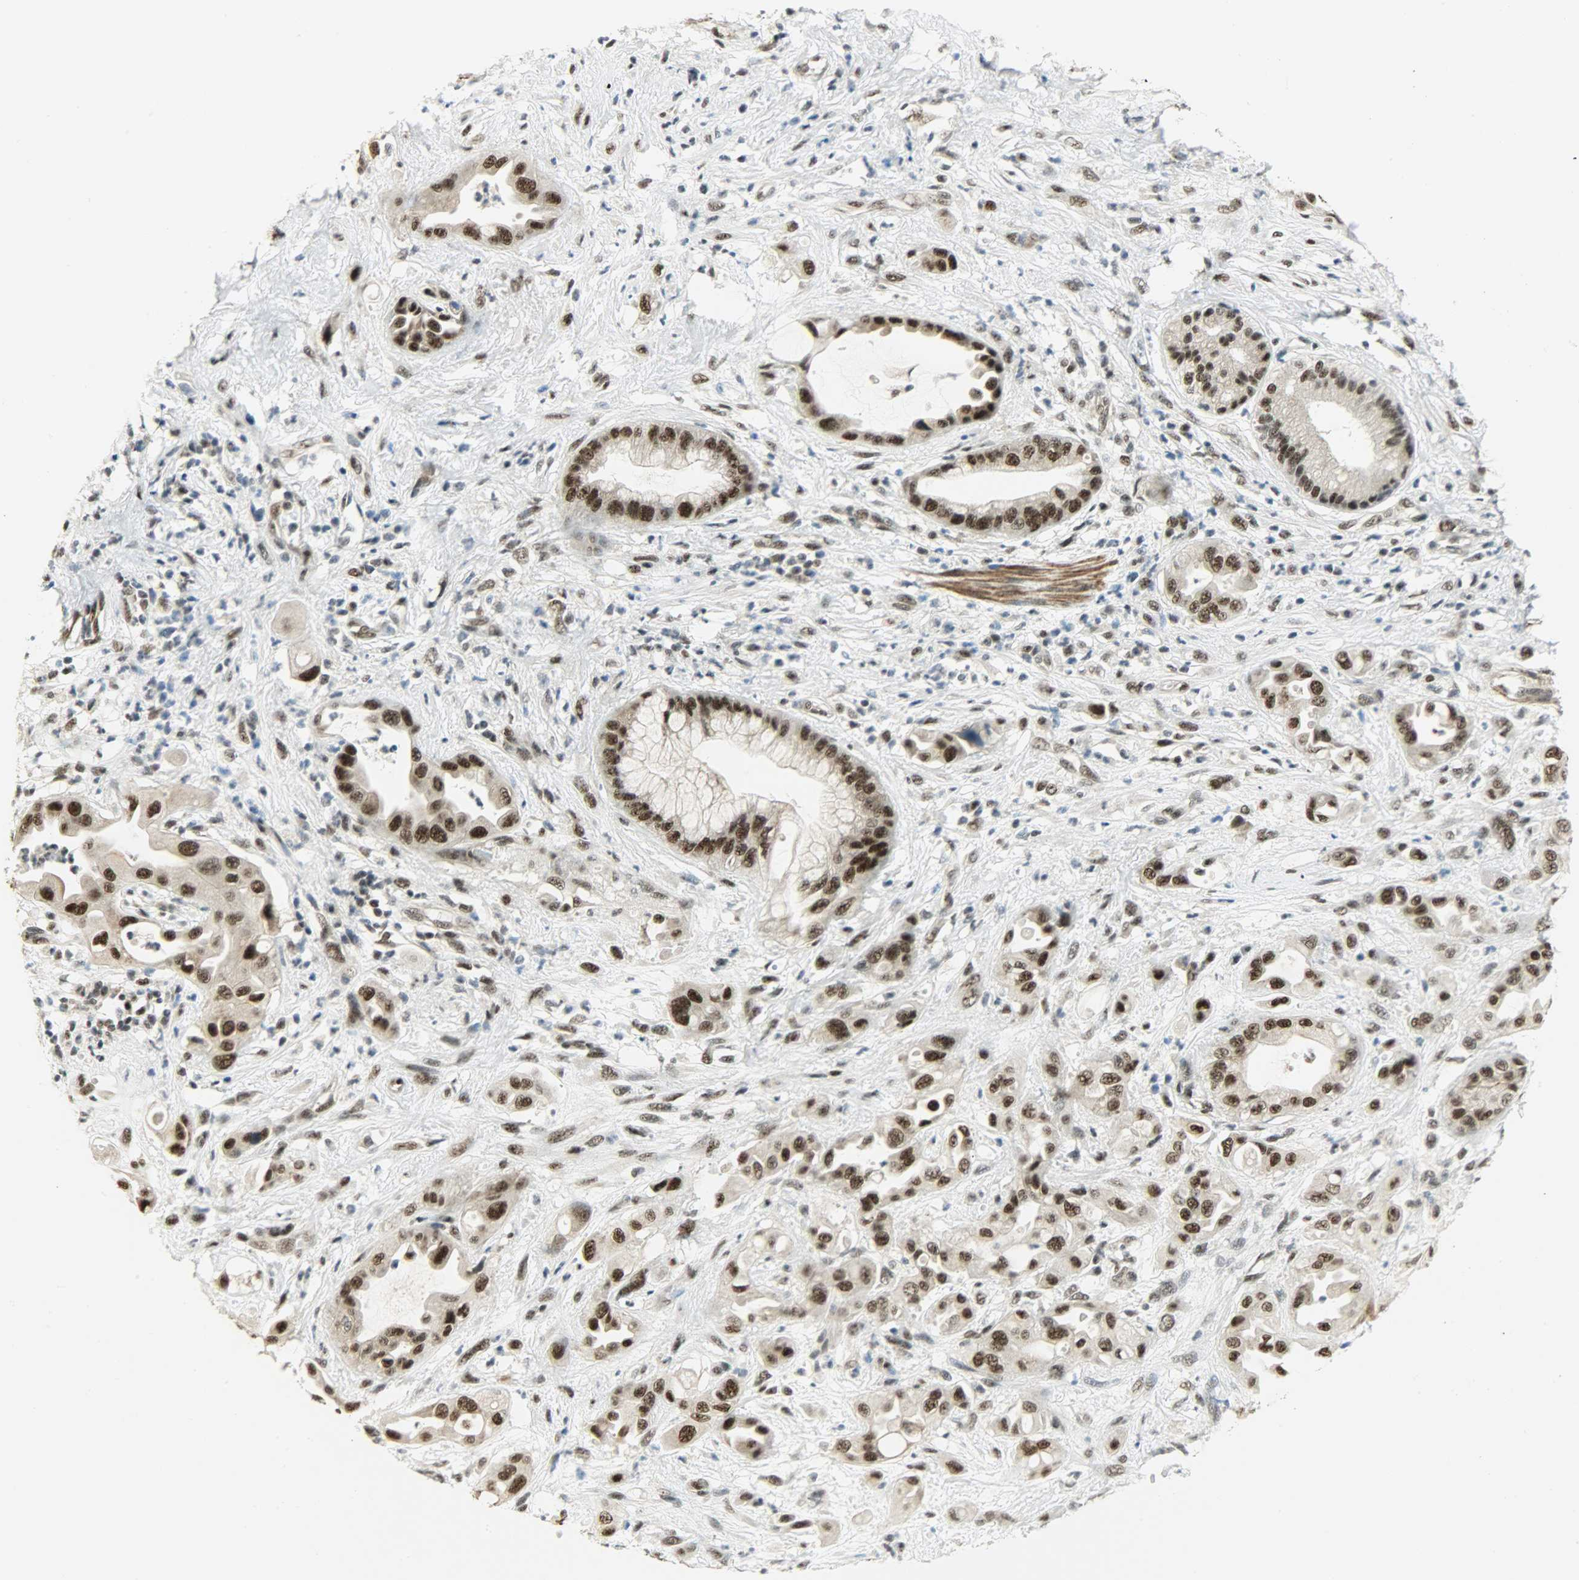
{"staining": {"intensity": "strong", "quantity": ">75%", "location": "nuclear"}, "tissue": "pancreatic cancer", "cell_type": "Tumor cells", "image_type": "cancer", "snomed": [{"axis": "morphology", "description": "Adenocarcinoma, NOS"}, {"axis": "morphology", "description": "Adenocarcinoma, metastatic, NOS"}, {"axis": "topography", "description": "Lymph node"}, {"axis": "topography", "description": "Pancreas"}, {"axis": "topography", "description": "Duodenum"}], "caption": "The photomicrograph displays immunohistochemical staining of pancreatic cancer. There is strong nuclear staining is present in approximately >75% of tumor cells.", "gene": "SUGP1", "patient": {"sex": "female", "age": 64}}